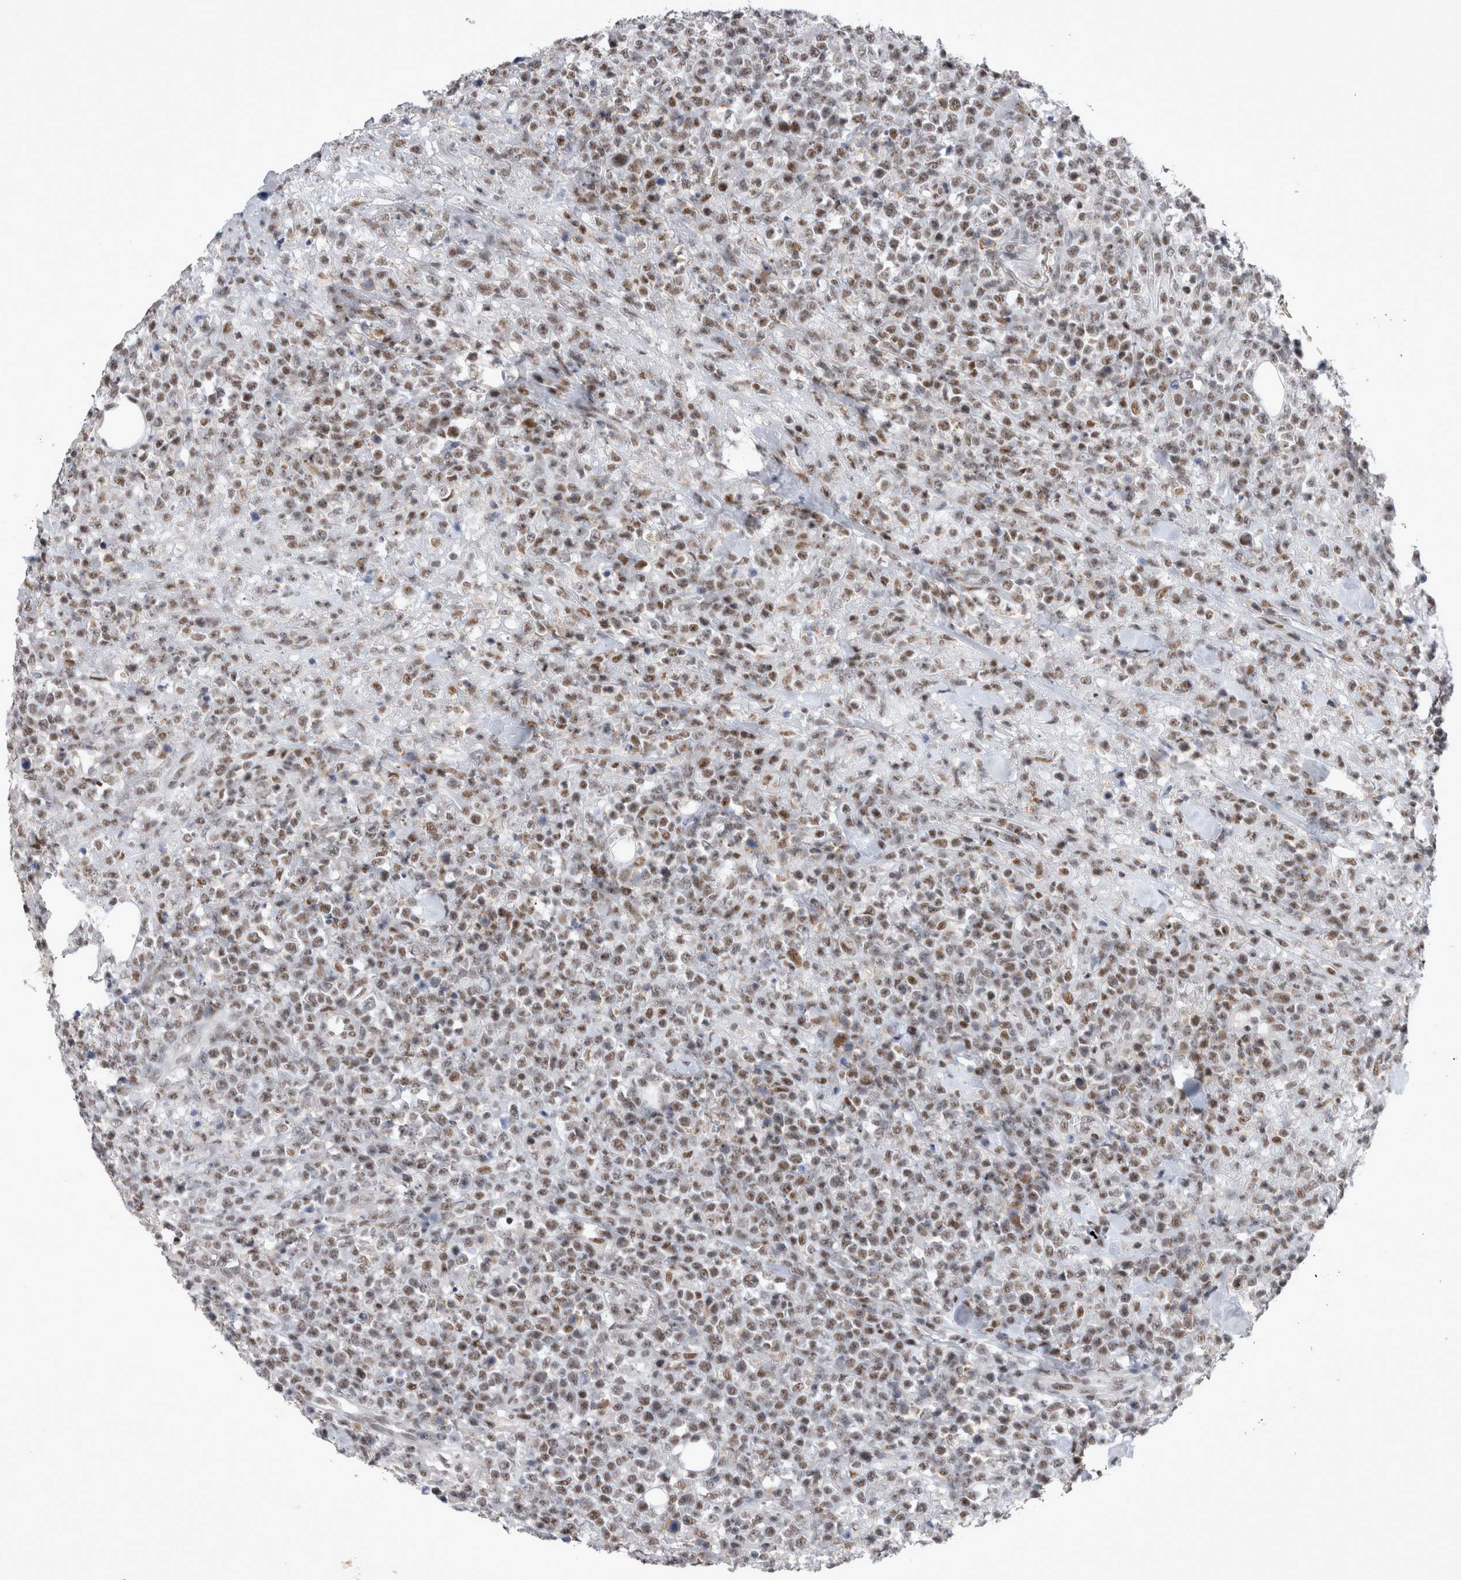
{"staining": {"intensity": "moderate", "quantity": ">75%", "location": "nuclear"}, "tissue": "lymphoma", "cell_type": "Tumor cells", "image_type": "cancer", "snomed": [{"axis": "morphology", "description": "Malignant lymphoma, non-Hodgkin's type, High grade"}, {"axis": "topography", "description": "Colon"}], "caption": "Immunohistochemical staining of human lymphoma shows moderate nuclear protein expression in approximately >75% of tumor cells.", "gene": "RBM6", "patient": {"sex": "female", "age": 53}}